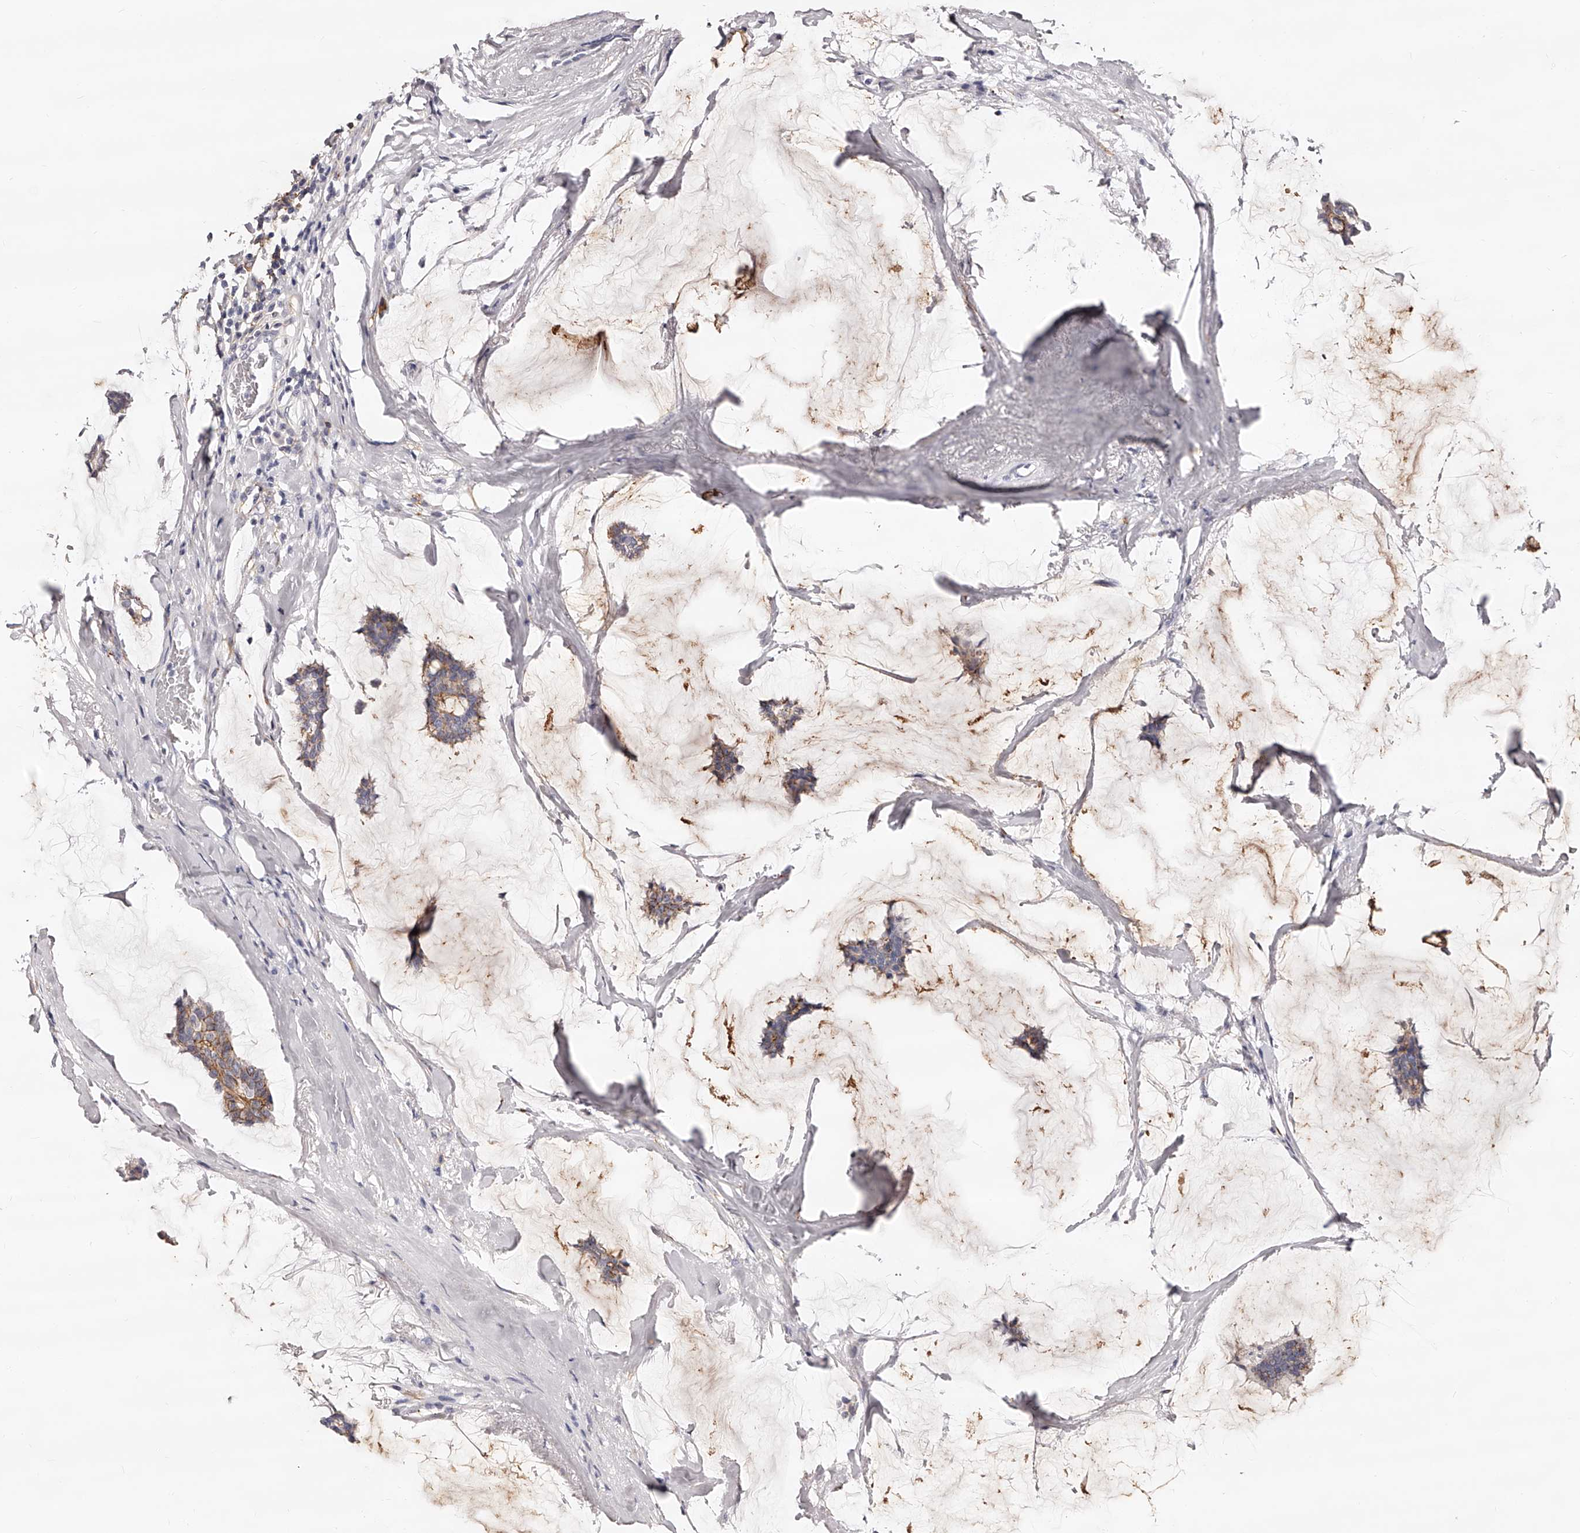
{"staining": {"intensity": "moderate", "quantity": "<25%", "location": "cytoplasmic/membranous"}, "tissue": "breast cancer", "cell_type": "Tumor cells", "image_type": "cancer", "snomed": [{"axis": "morphology", "description": "Duct carcinoma"}, {"axis": "topography", "description": "Breast"}], "caption": "Infiltrating ductal carcinoma (breast) was stained to show a protein in brown. There is low levels of moderate cytoplasmic/membranous staining in approximately <25% of tumor cells. Using DAB (brown) and hematoxylin (blue) stains, captured at high magnification using brightfield microscopy.", "gene": "CD82", "patient": {"sex": "female", "age": 93}}